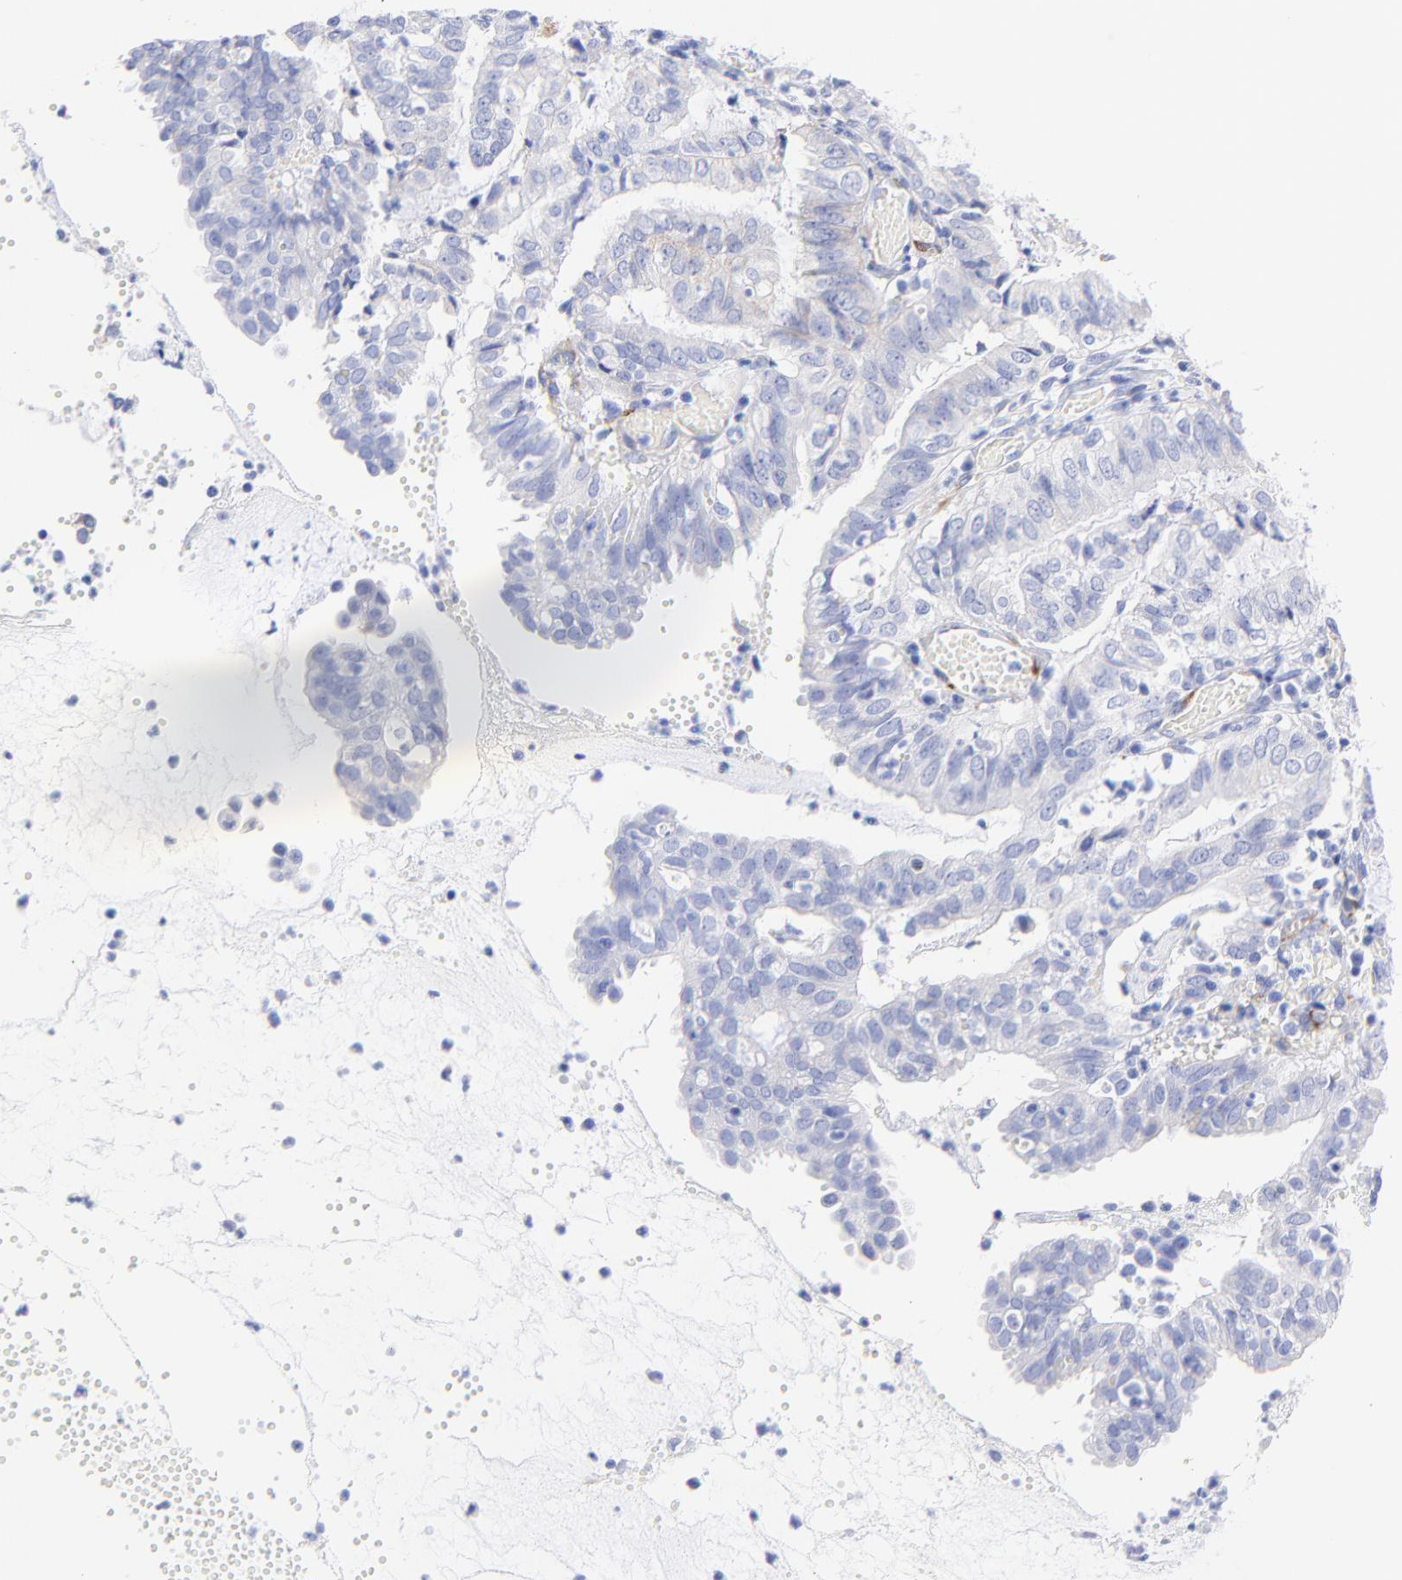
{"staining": {"intensity": "negative", "quantity": "none", "location": "none"}, "tissue": "endometrial cancer", "cell_type": "Tumor cells", "image_type": "cancer", "snomed": [{"axis": "morphology", "description": "Adenocarcinoma, NOS"}, {"axis": "topography", "description": "Endometrium"}], "caption": "The micrograph exhibits no significant staining in tumor cells of endometrial cancer. (DAB (3,3'-diaminobenzidine) IHC visualized using brightfield microscopy, high magnification).", "gene": "C1QTNF6", "patient": {"sex": "female", "age": 66}}